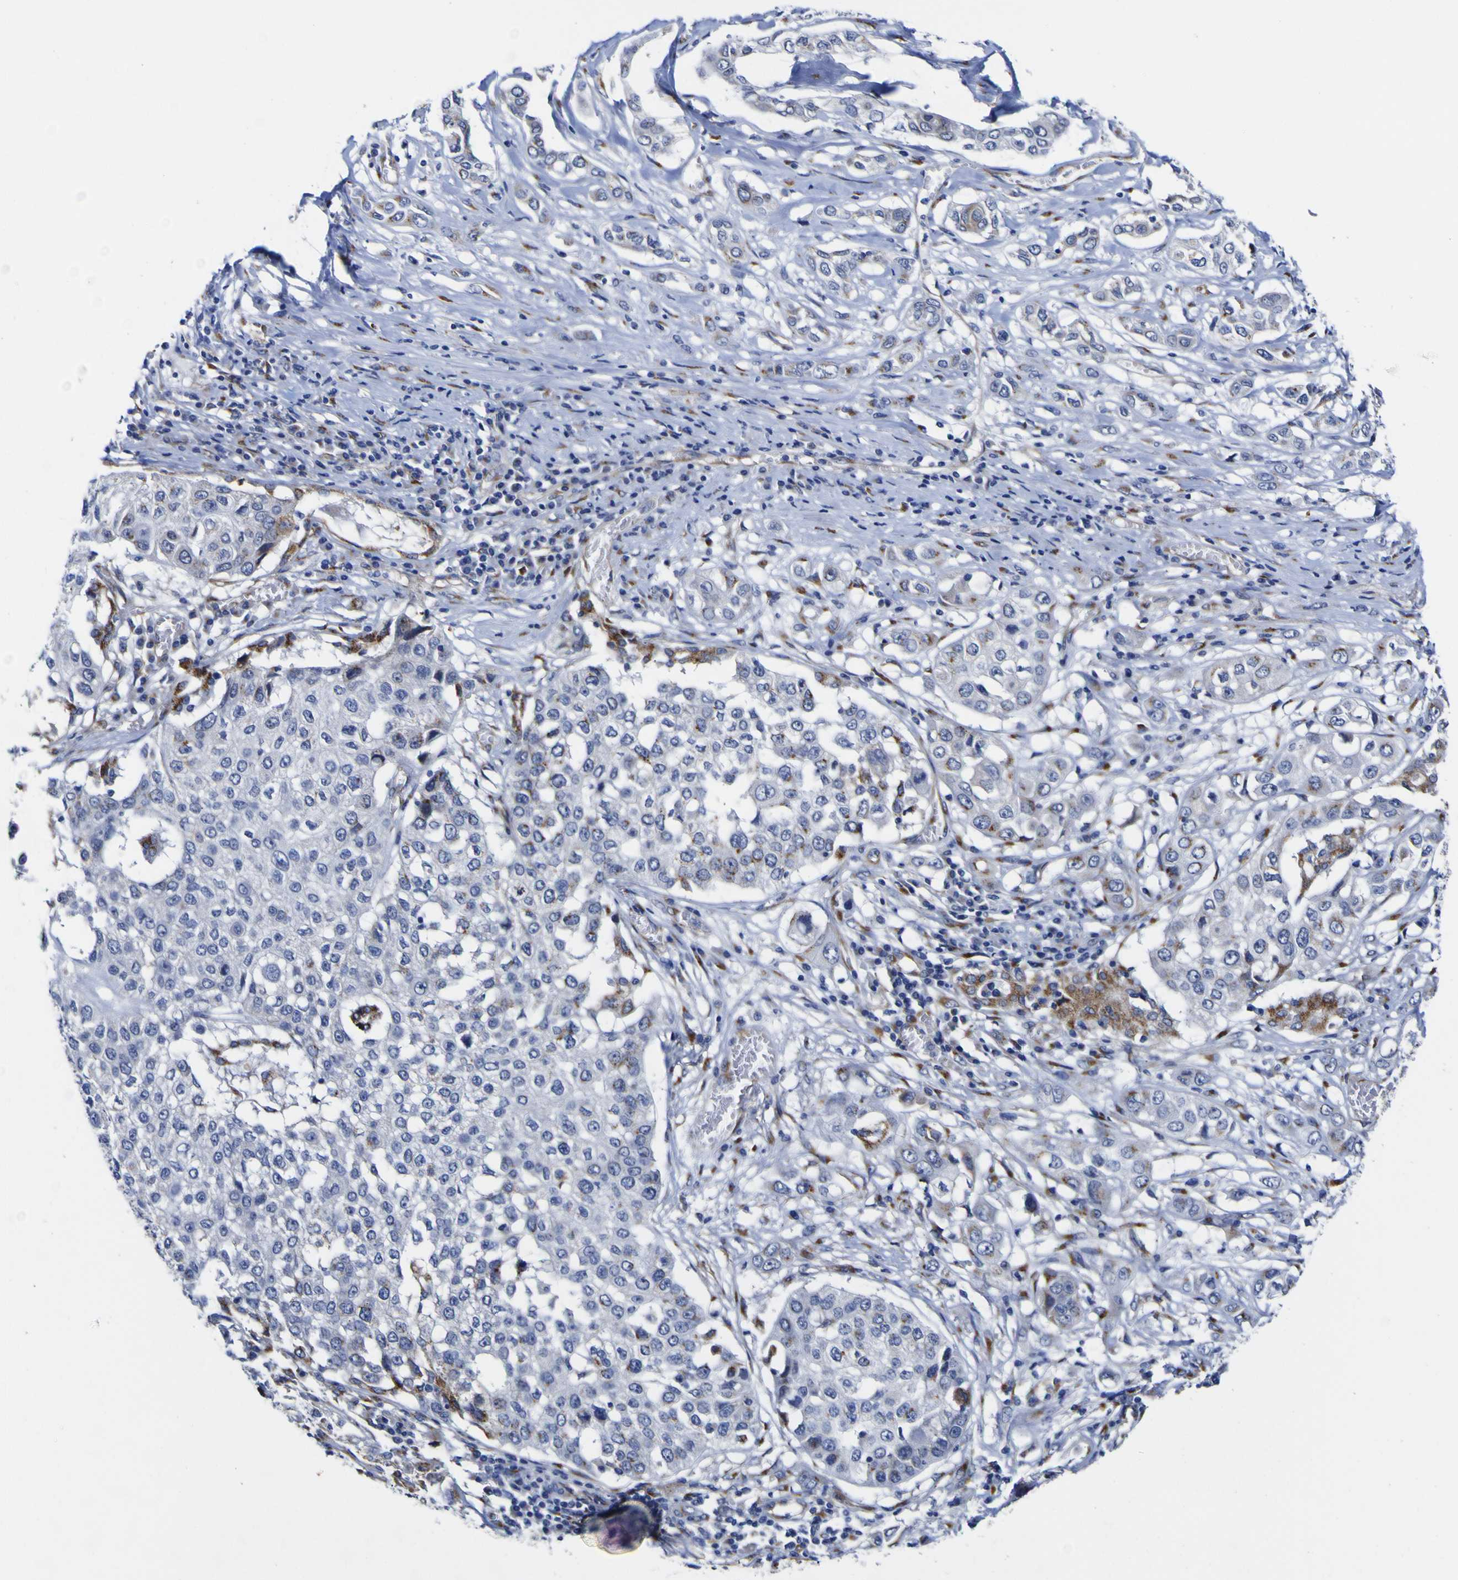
{"staining": {"intensity": "moderate", "quantity": "<25%", "location": "cytoplasmic/membranous"}, "tissue": "lung cancer", "cell_type": "Tumor cells", "image_type": "cancer", "snomed": [{"axis": "morphology", "description": "Squamous cell carcinoma, NOS"}, {"axis": "topography", "description": "Lung"}], "caption": "Lung cancer stained for a protein shows moderate cytoplasmic/membranous positivity in tumor cells. (DAB IHC with brightfield microscopy, high magnification).", "gene": "GOLM1", "patient": {"sex": "male", "age": 71}}